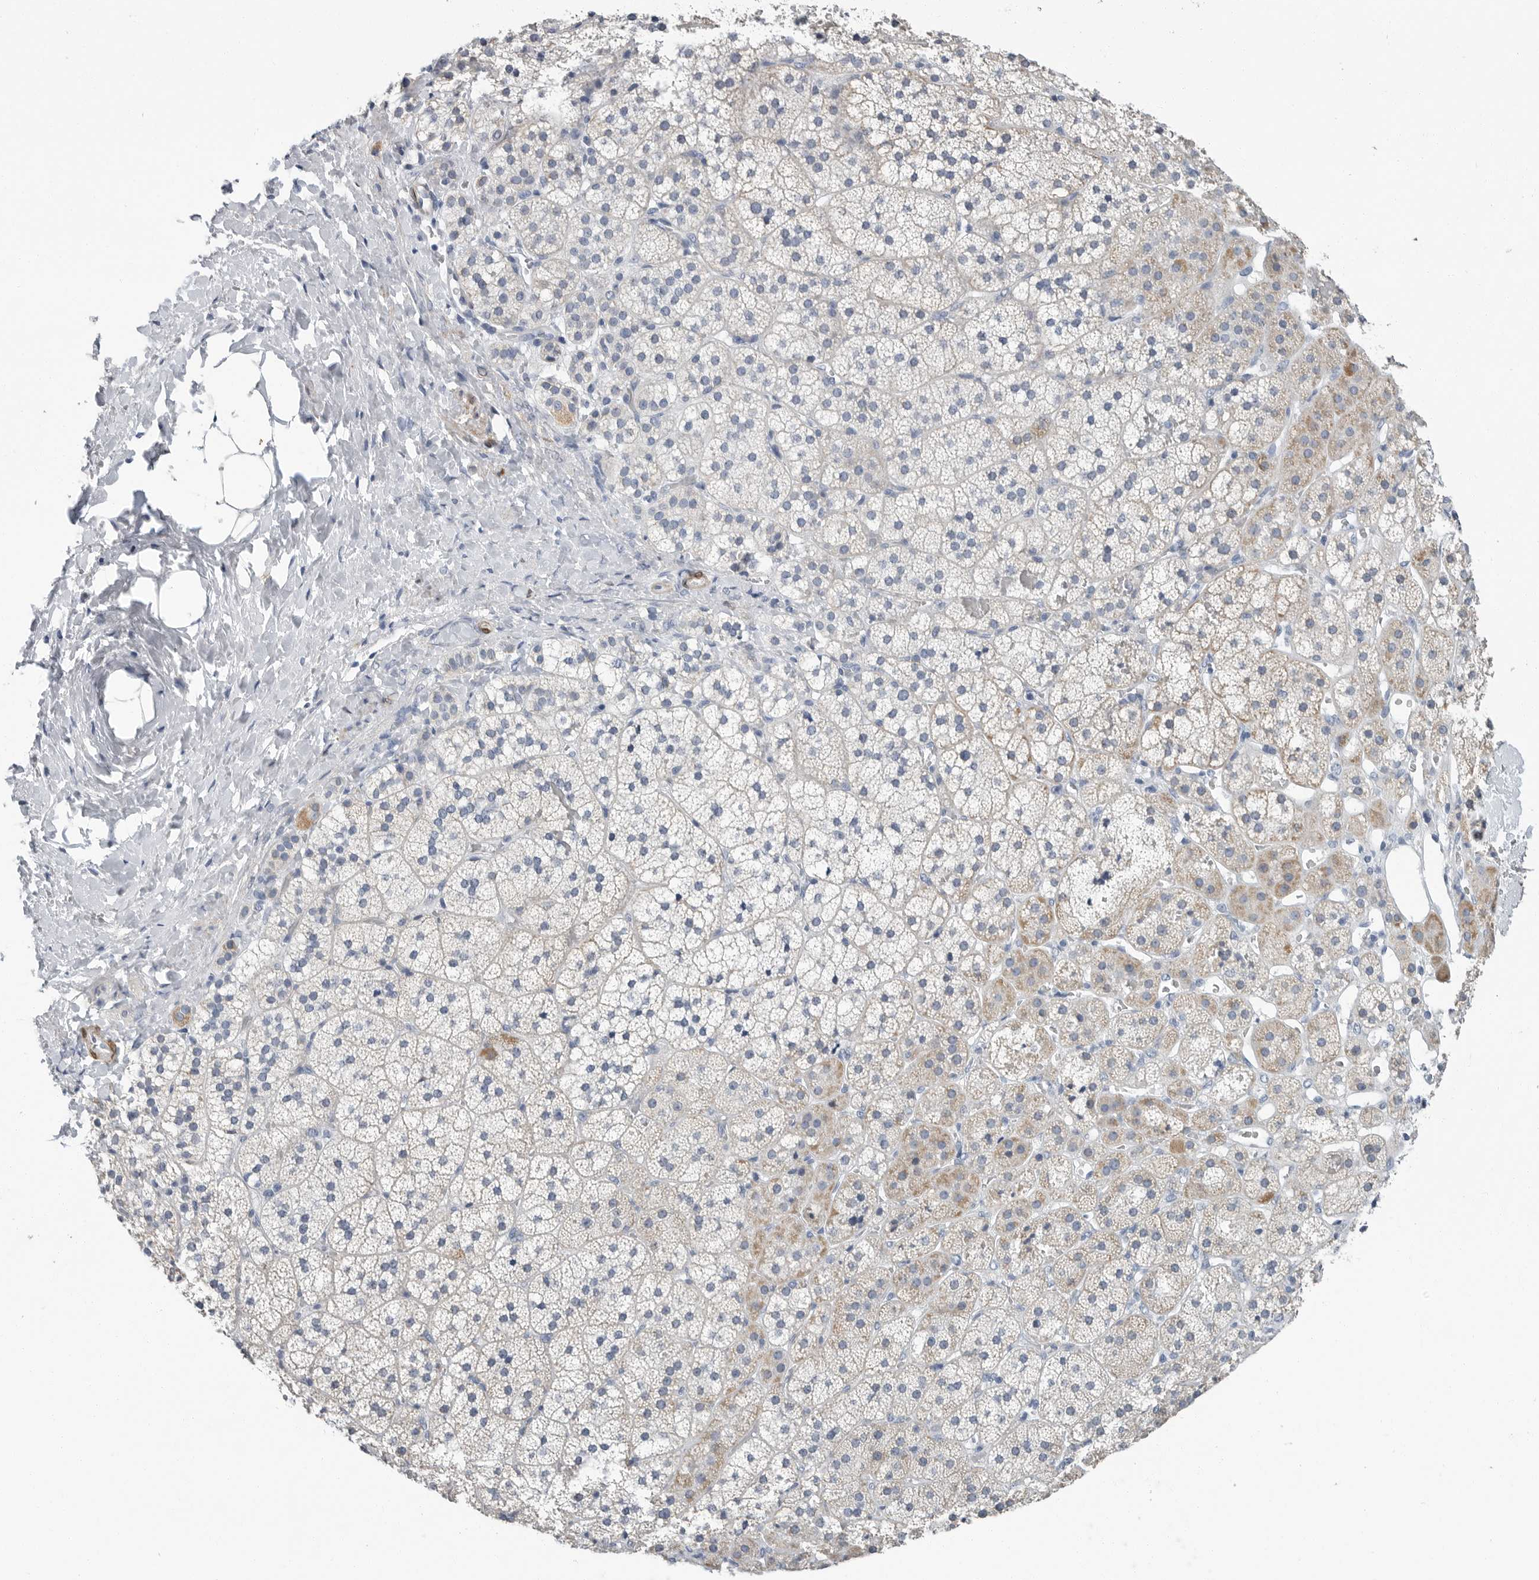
{"staining": {"intensity": "moderate", "quantity": "<25%", "location": "cytoplasmic/membranous"}, "tissue": "adrenal gland", "cell_type": "Glandular cells", "image_type": "normal", "snomed": [{"axis": "morphology", "description": "Normal tissue, NOS"}, {"axis": "topography", "description": "Adrenal gland"}], "caption": "An image of adrenal gland stained for a protein exhibits moderate cytoplasmic/membranous brown staining in glandular cells. The staining is performed using DAB (3,3'-diaminobenzidine) brown chromogen to label protein expression. The nuclei are counter-stained blue using hematoxylin.", "gene": "PLN", "patient": {"sex": "female", "age": 44}}